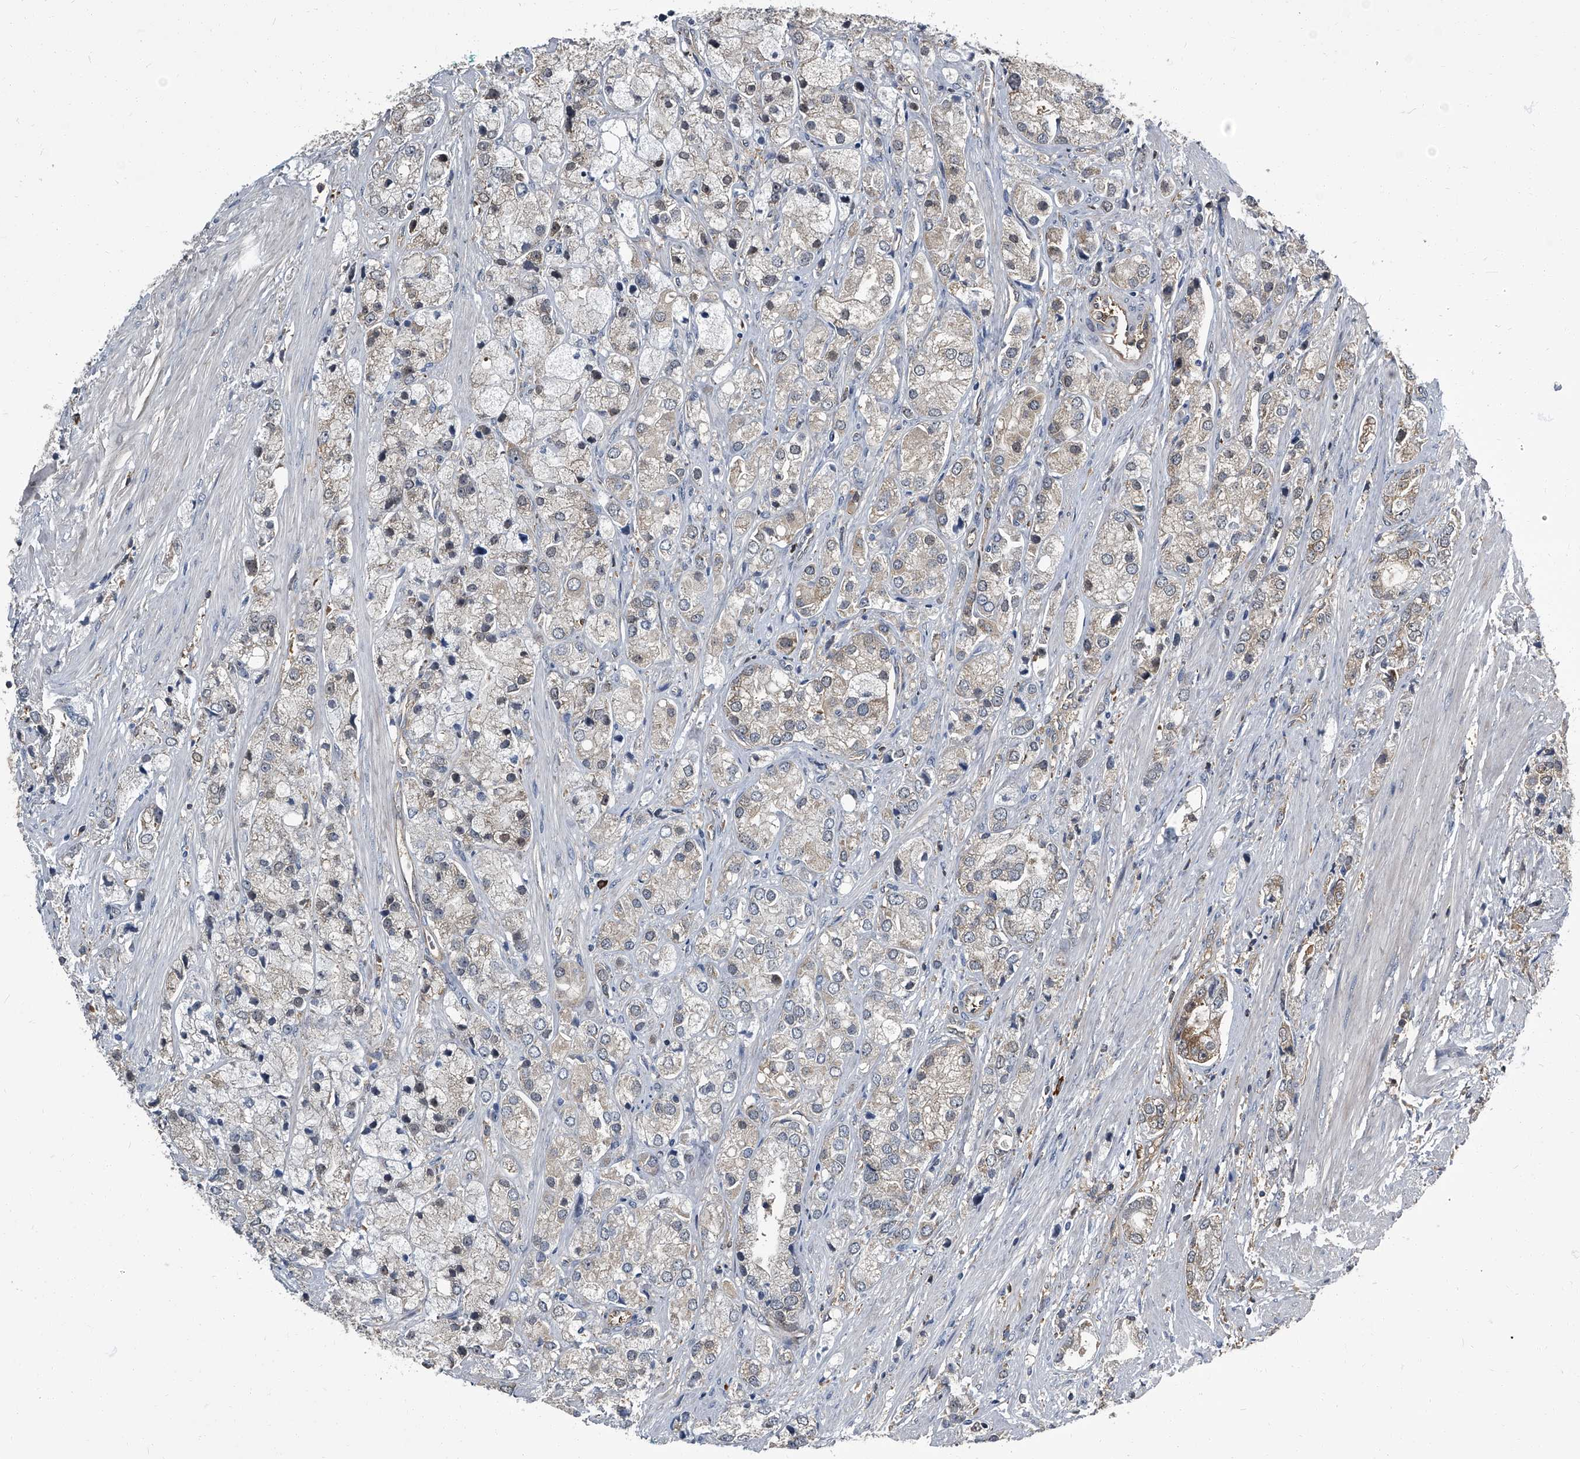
{"staining": {"intensity": "weak", "quantity": "25%-75%", "location": "cytoplasmic/membranous"}, "tissue": "prostate cancer", "cell_type": "Tumor cells", "image_type": "cancer", "snomed": [{"axis": "morphology", "description": "Adenocarcinoma, High grade"}, {"axis": "topography", "description": "Prostate"}], "caption": "A low amount of weak cytoplasmic/membranous positivity is present in approximately 25%-75% of tumor cells in prostate high-grade adenocarcinoma tissue. The staining is performed using DAB (3,3'-diaminobenzidine) brown chromogen to label protein expression. The nuclei are counter-stained blue using hematoxylin.", "gene": "CDV3", "patient": {"sex": "male", "age": 50}}